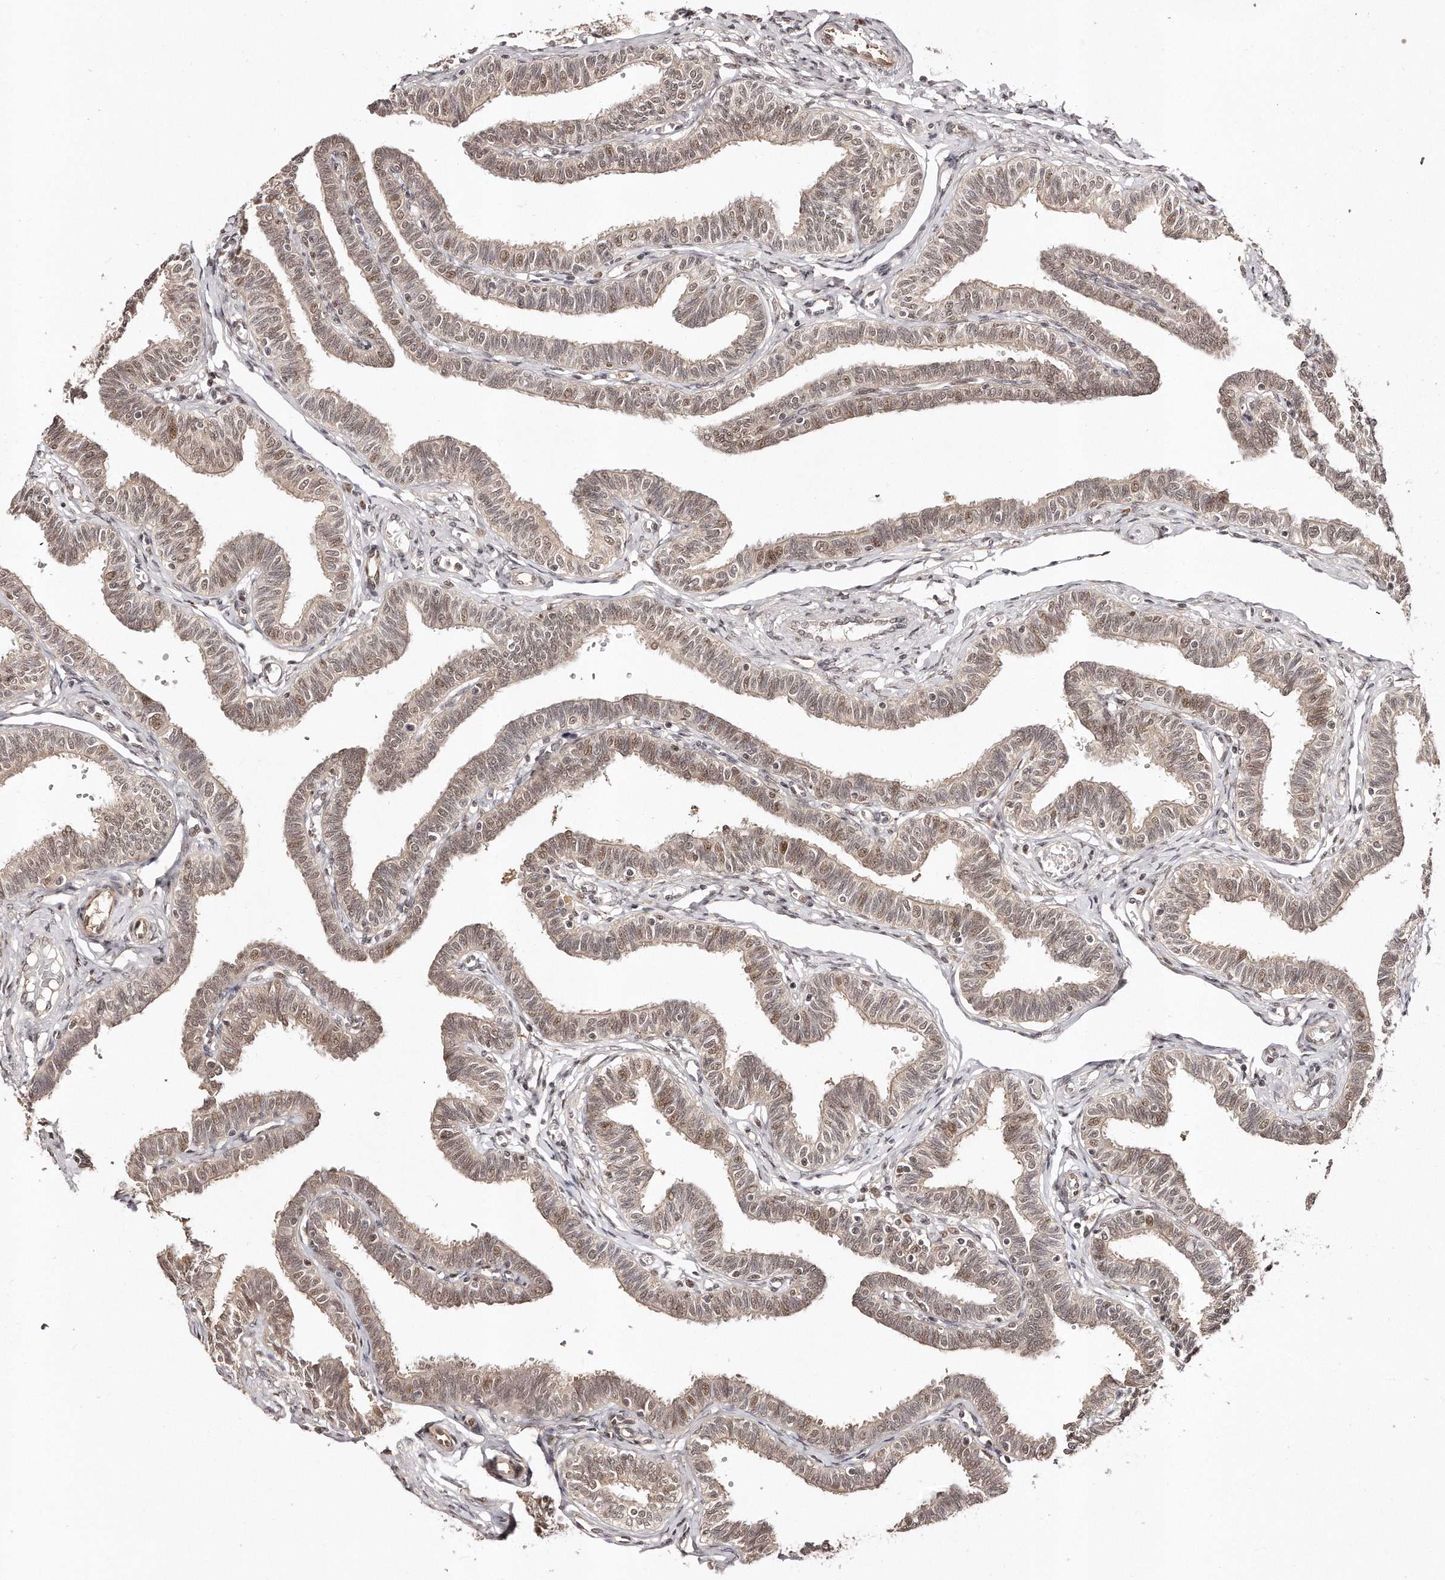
{"staining": {"intensity": "weak", "quantity": ">75%", "location": "cytoplasmic/membranous,nuclear"}, "tissue": "fallopian tube", "cell_type": "Glandular cells", "image_type": "normal", "snomed": [{"axis": "morphology", "description": "Normal tissue, NOS"}, {"axis": "topography", "description": "Fallopian tube"}, {"axis": "topography", "description": "Ovary"}], "caption": "Brown immunohistochemical staining in benign human fallopian tube displays weak cytoplasmic/membranous,nuclear expression in about >75% of glandular cells.", "gene": "SOX4", "patient": {"sex": "female", "age": 23}}